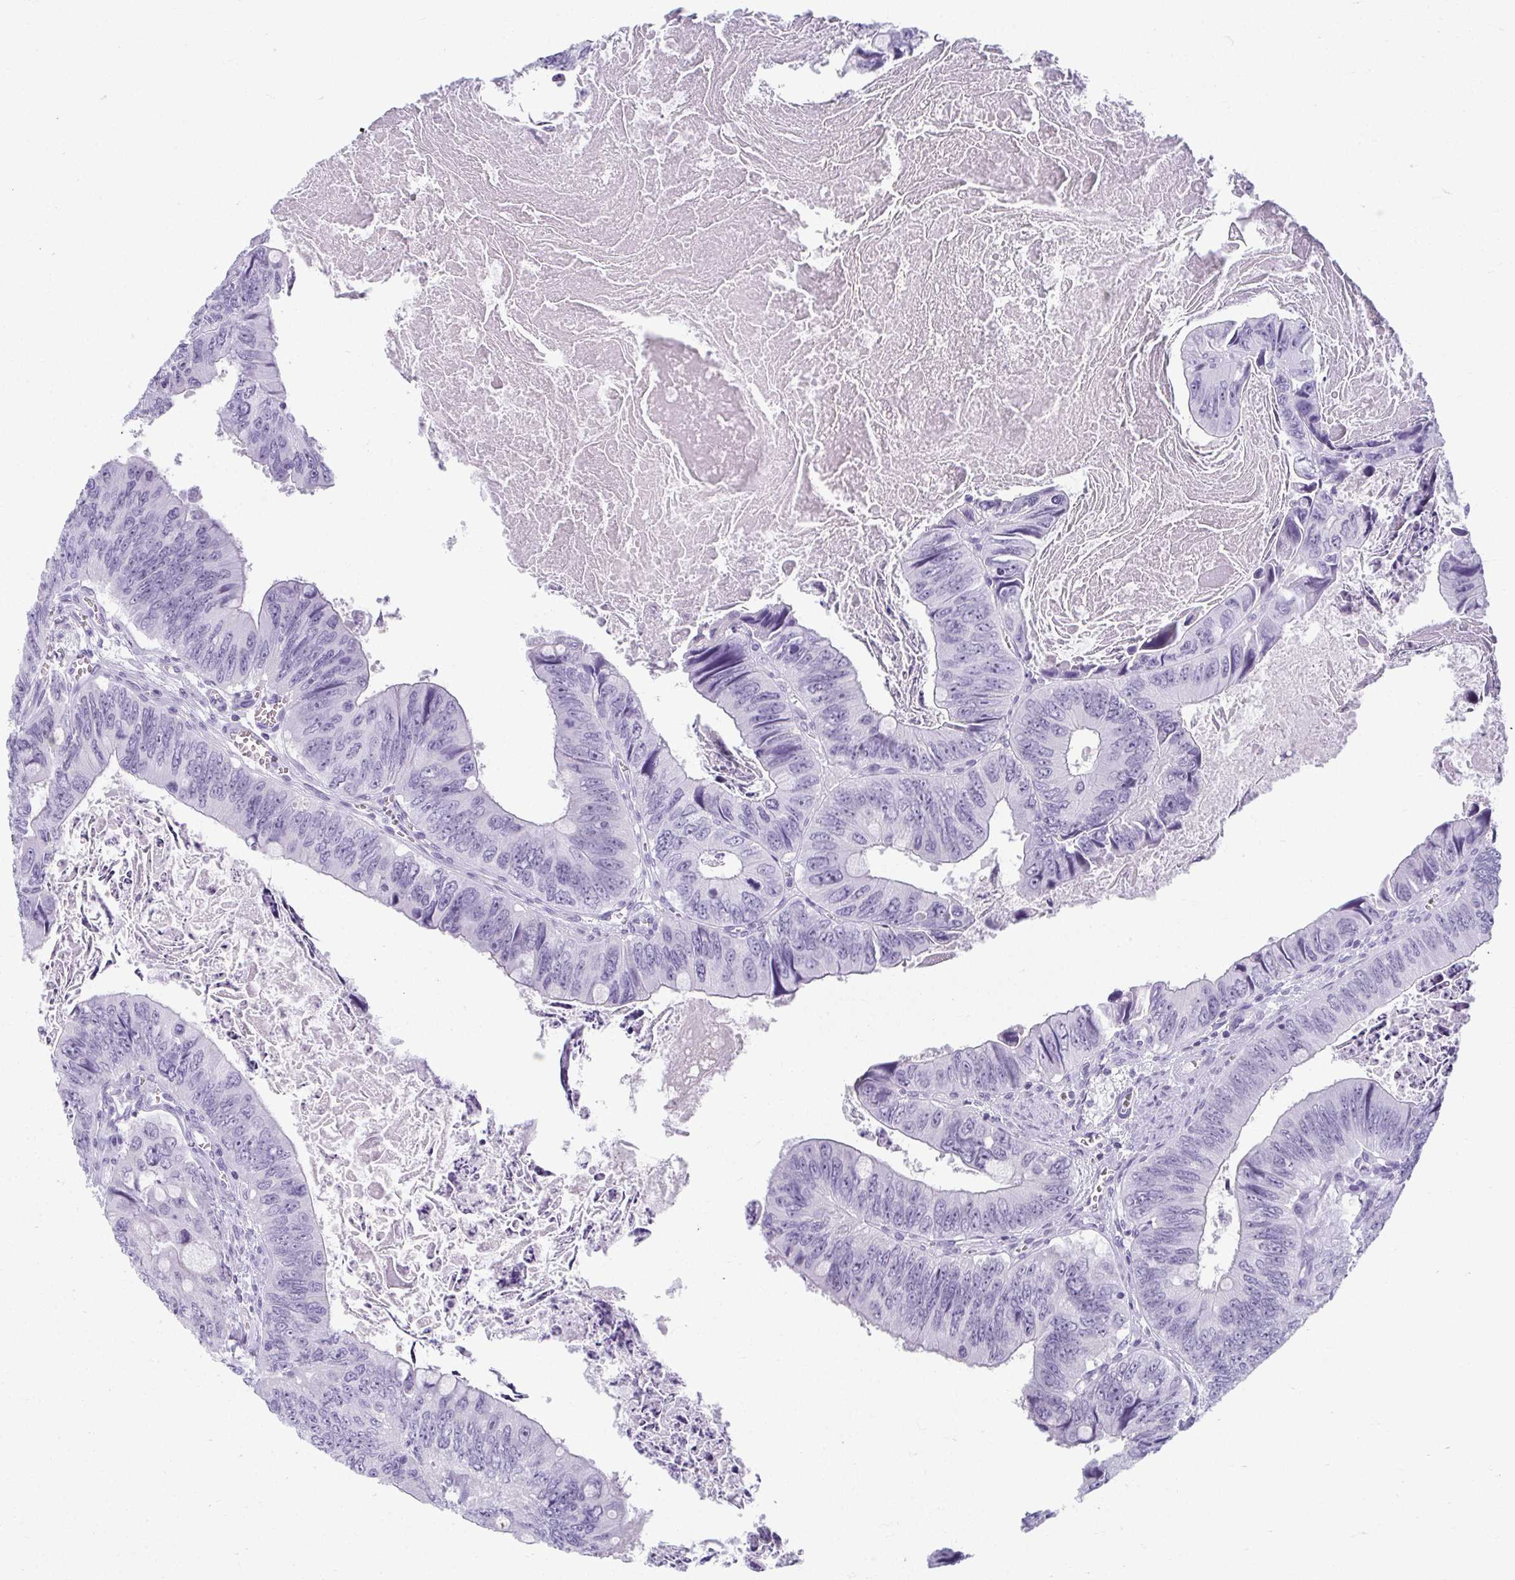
{"staining": {"intensity": "negative", "quantity": "none", "location": "none"}, "tissue": "colorectal cancer", "cell_type": "Tumor cells", "image_type": "cancer", "snomed": [{"axis": "morphology", "description": "Adenocarcinoma, NOS"}, {"axis": "topography", "description": "Colon"}], "caption": "Photomicrograph shows no significant protein positivity in tumor cells of colorectal cancer (adenocarcinoma). (DAB immunohistochemistry visualized using brightfield microscopy, high magnification).", "gene": "MOBP", "patient": {"sex": "female", "age": 84}}